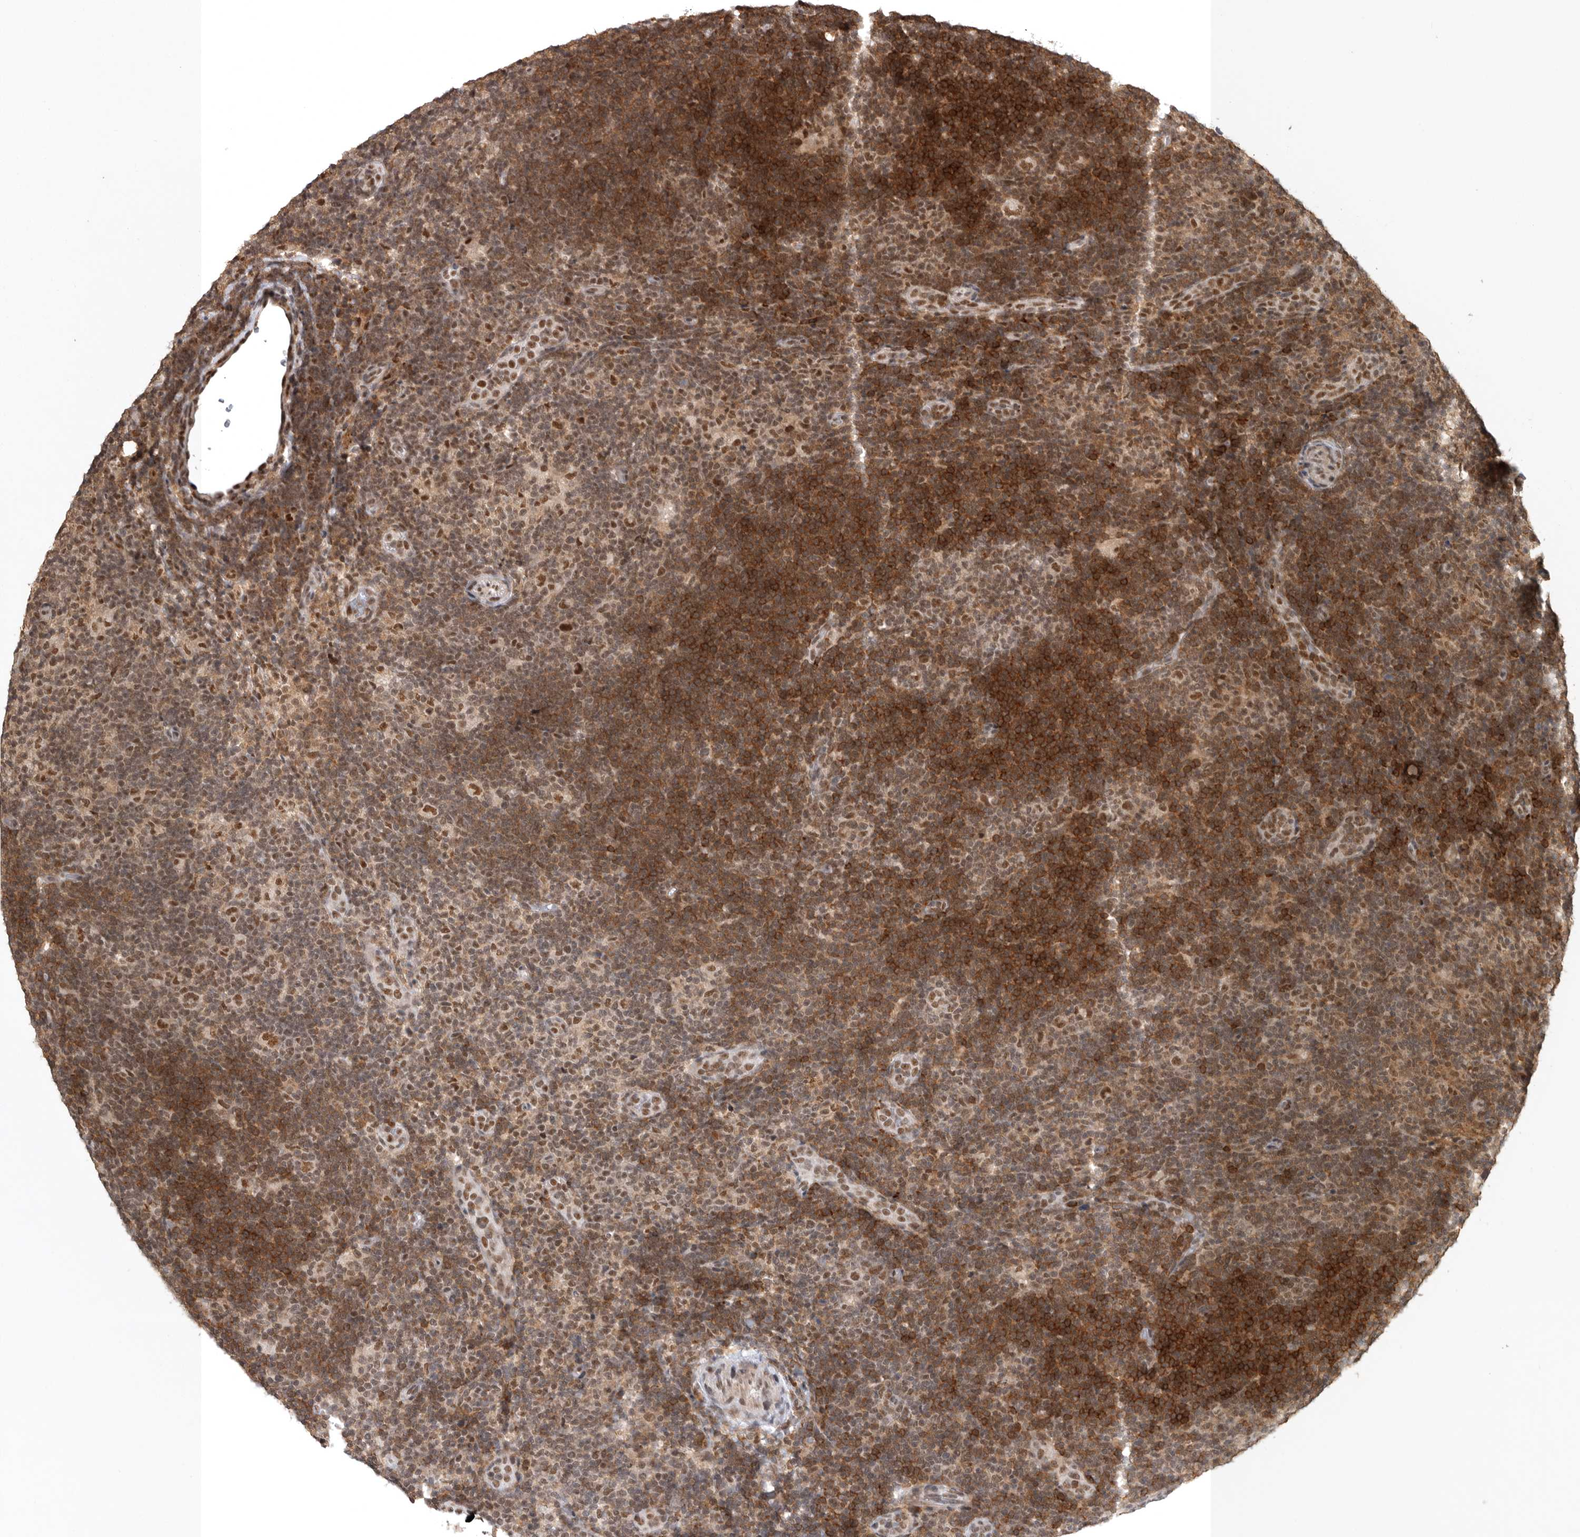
{"staining": {"intensity": "strong", "quantity": ">75%", "location": "nuclear"}, "tissue": "lymphoma", "cell_type": "Tumor cells", "image_type": "cancer", "snomed": [{"axis": "morphology", "description": "Hodgkin's disease, NOS"}, {"axis": "topography", "description": "Lymph node"}], "caption": "IHC image of Hodgkin's disease stained for a protein (brown), which reveals high levels of strong nuclear positivity in about >75% of tumor cells.", "gene": "CBLL1", "patient": {"sex": "female", "age": 57}}